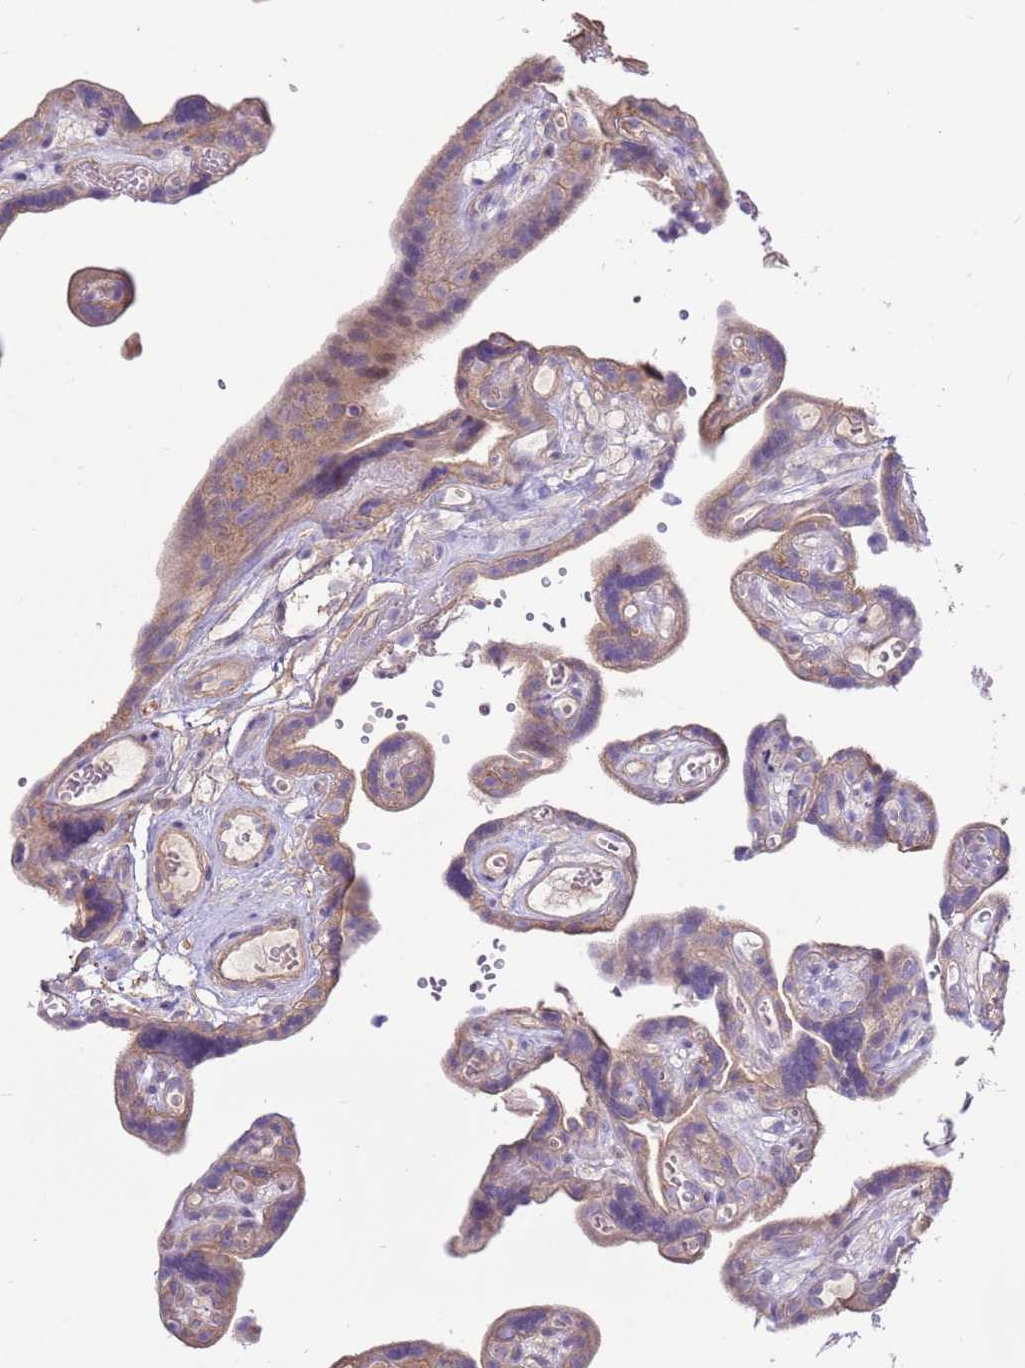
{"staining": {"intensity": "moderate", "quantity": "25%-75%", "location": "cytoplasmic/membranous"}, "tissue": "placenta", "cell_type": "Decidual cells", "image_type": "normal", "snomed": [{"axis": "morphology", "description": "Normal tissue, NOS"}, {"axis": "topography", "description": "Placenta"}], "caption": "Protein expression analysis of unremarkable placenta demonstrates moderate cytoplasmic/membranous expression in approximately 25%-75% of decidual cells.", "gene": "EVA1B", "patient": {"sex": "female", "age": 30}}